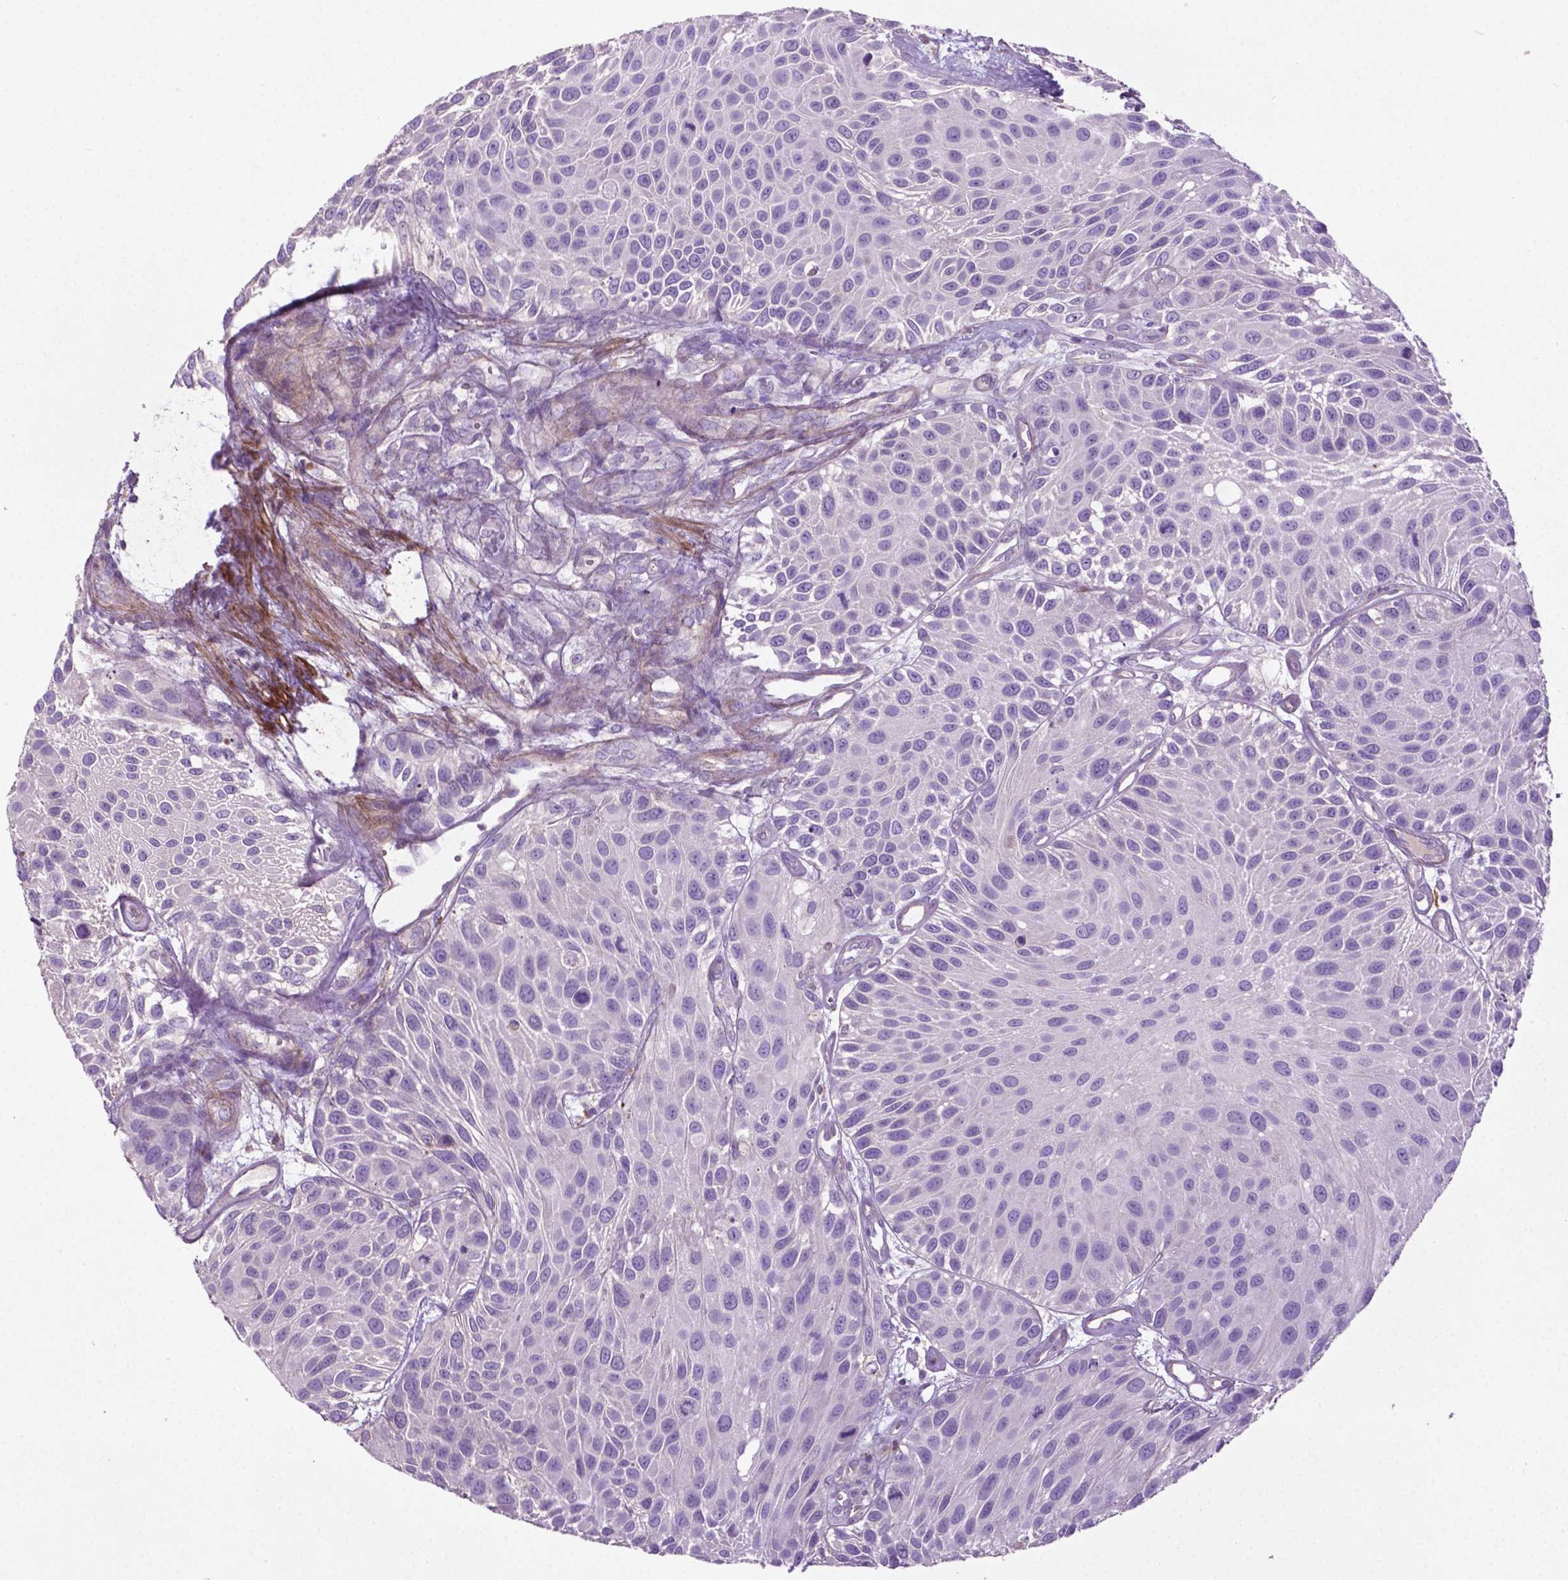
{"staining": {"intensity": "negative", "quantity": "none", "location": "none"}, "tissue": "urothelial cancer", "cell_type": "Tumor cells", "image_type": "cancer", "snomed": [{"axis": "morphology", "description": "Urothelial carcinoma, Low grade"}, {"axis": "topography", "description": "Urinary bladder"}], "caption": "Image shows no significant protein positivity in tumor cells of urothelial cancer.", "gene": "BMP4", "patient": {"sex": "female", "age": 87}}